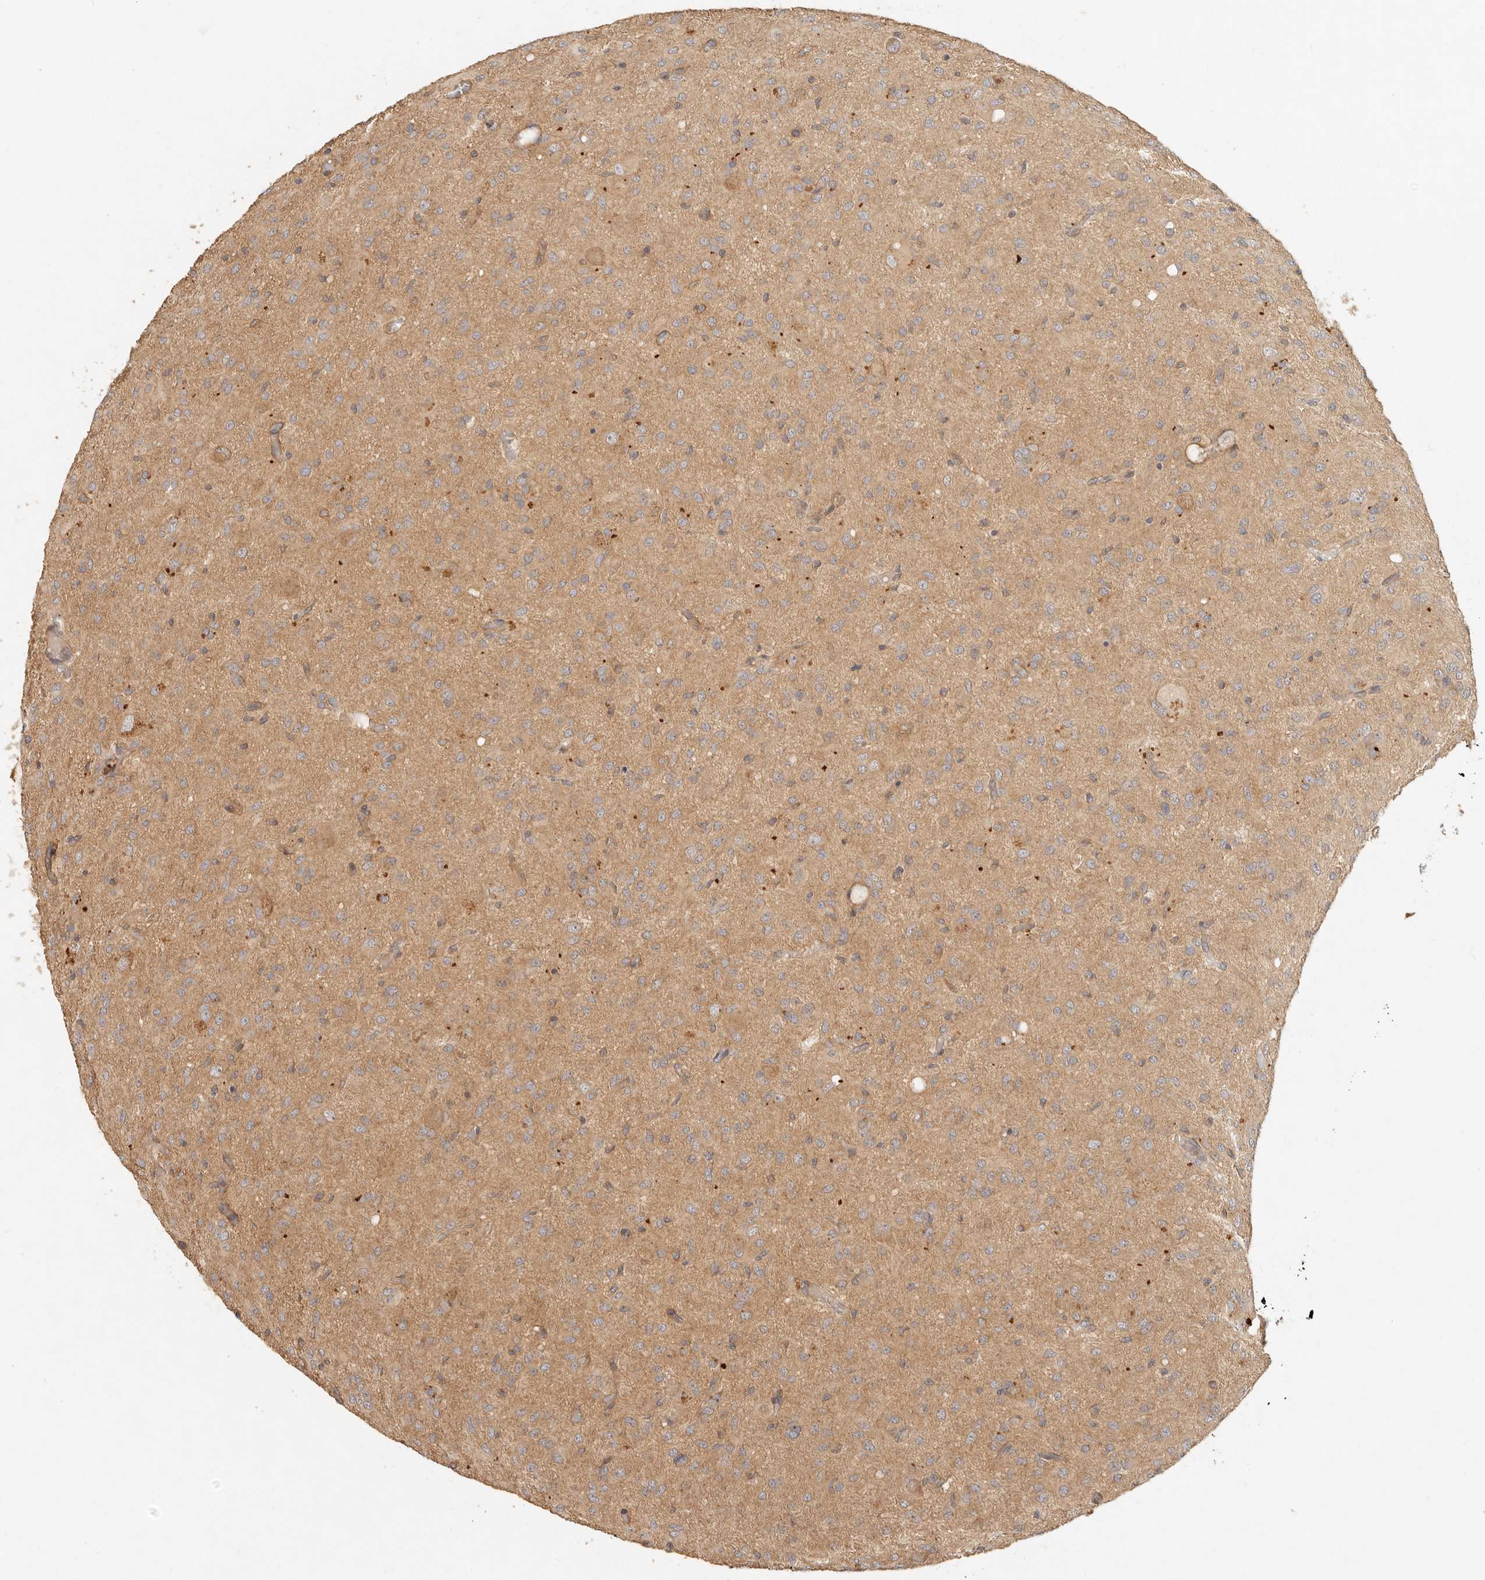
{"staining": {"intensity": "moderate", "quantity": ">75%", "location": "cytoplasmic/membranous"}, "tissue": "glioma", "cell_type": "Tumor cells", "image_type": "cancer", "snomed": [{"axis": "morphology", "description": "Glioma, malignant, High grade"}, {"axis": "topography", "description": "Brain"}], "caption": "Moderate cytoplasmic/membranous expression is seen in approximately >75% of tumor cells in malignant glioma (high-grade).", "gene": "HECTD3", "patient": {"sex": "female", "age": 59}}